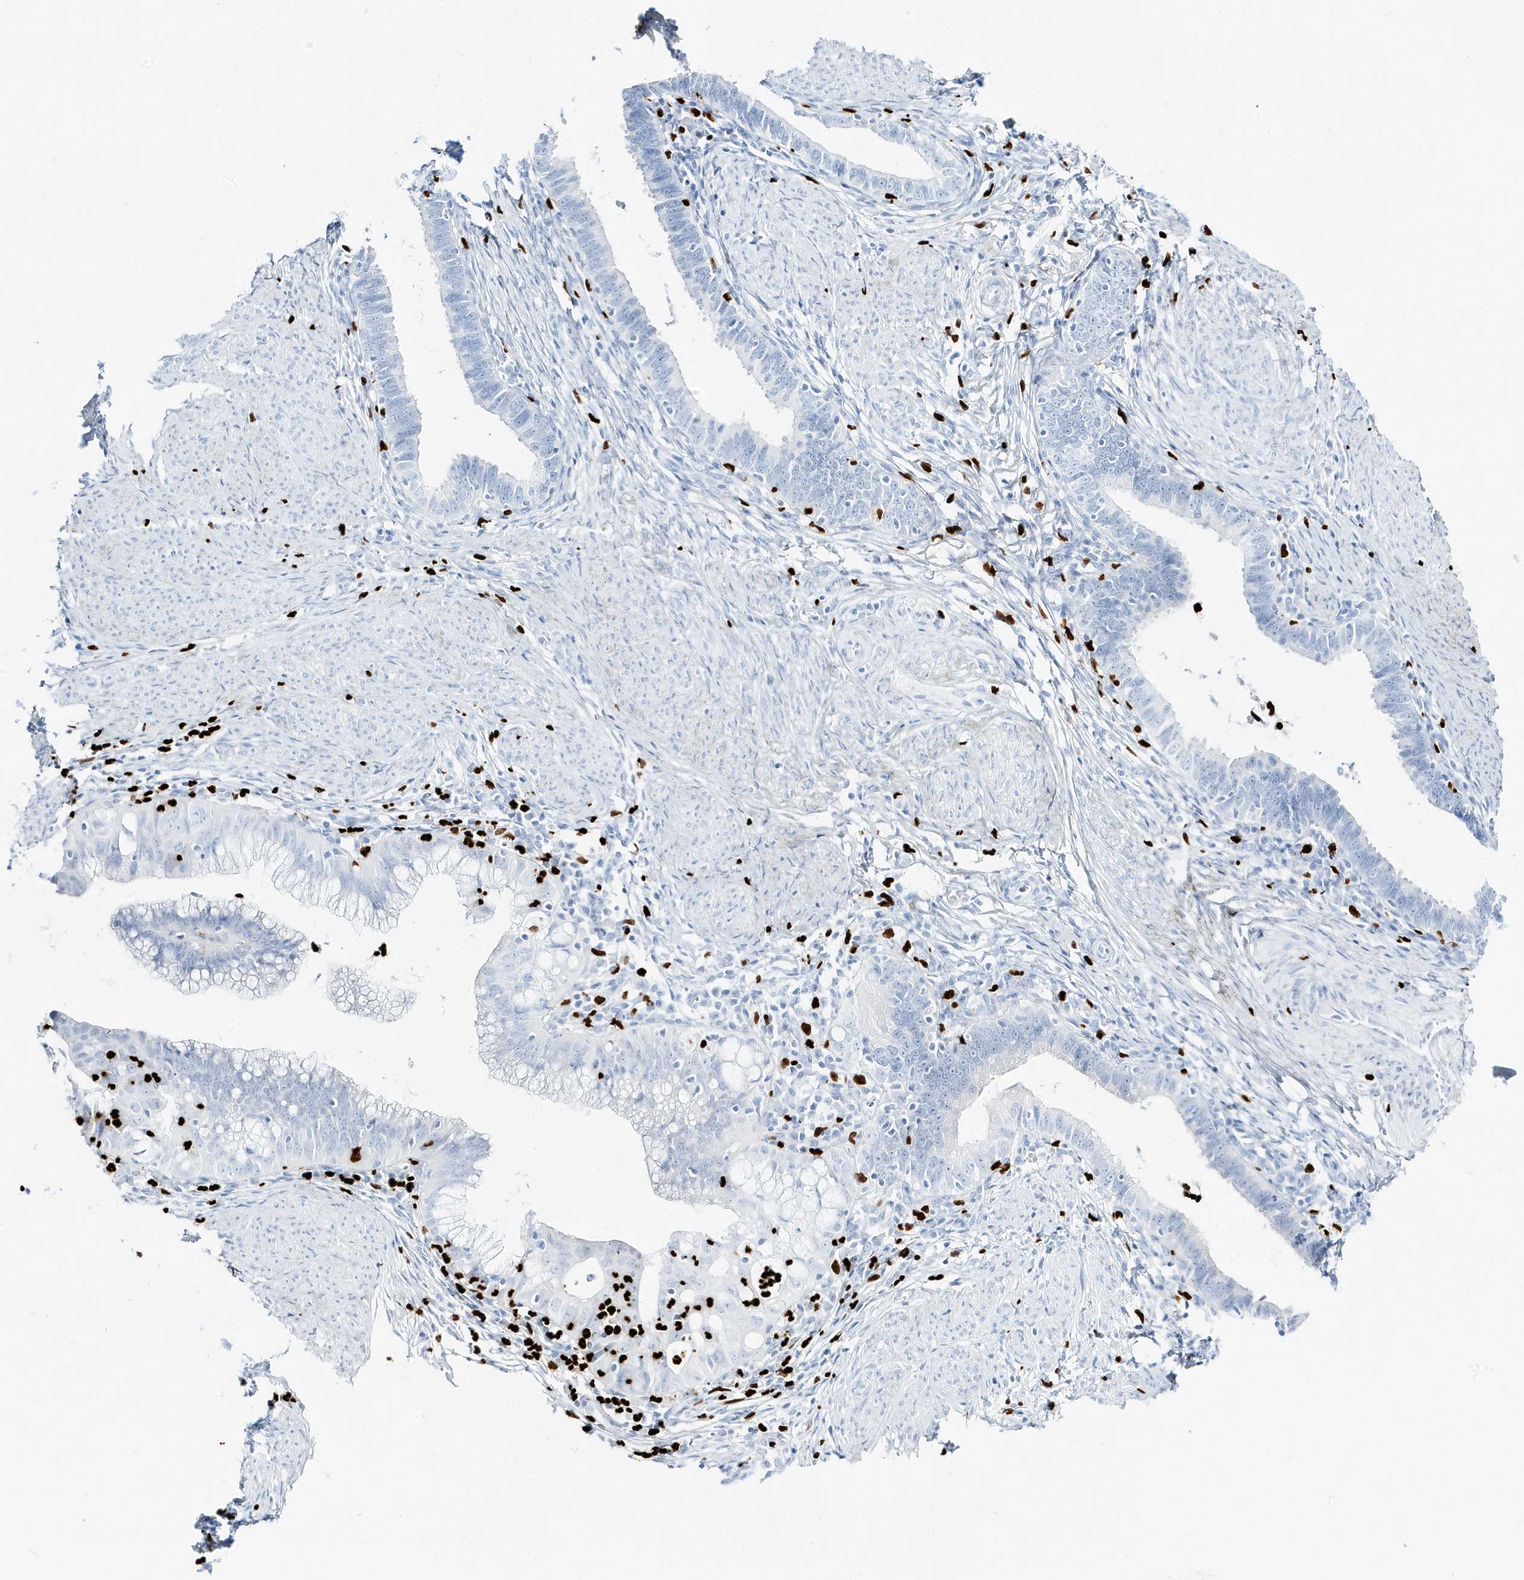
{"staining": {"intensity": "negative", "quantity": "none", "location": "none"}, "tissue": "cervical cancer", "cell_type": "Tumor cells", "image_type": "cancer", "snomed": [{"axis": "morphology", "description": "Adenocarcinoma, NOS"}, {"axis": "topography", "description": "Cervix"}], "caption": "Photomicrograph shows no protein staining in tumor cells of cervical cancer tissue.", "gene": "MNDA", "patient": {"sex": "female", "age": 36}}